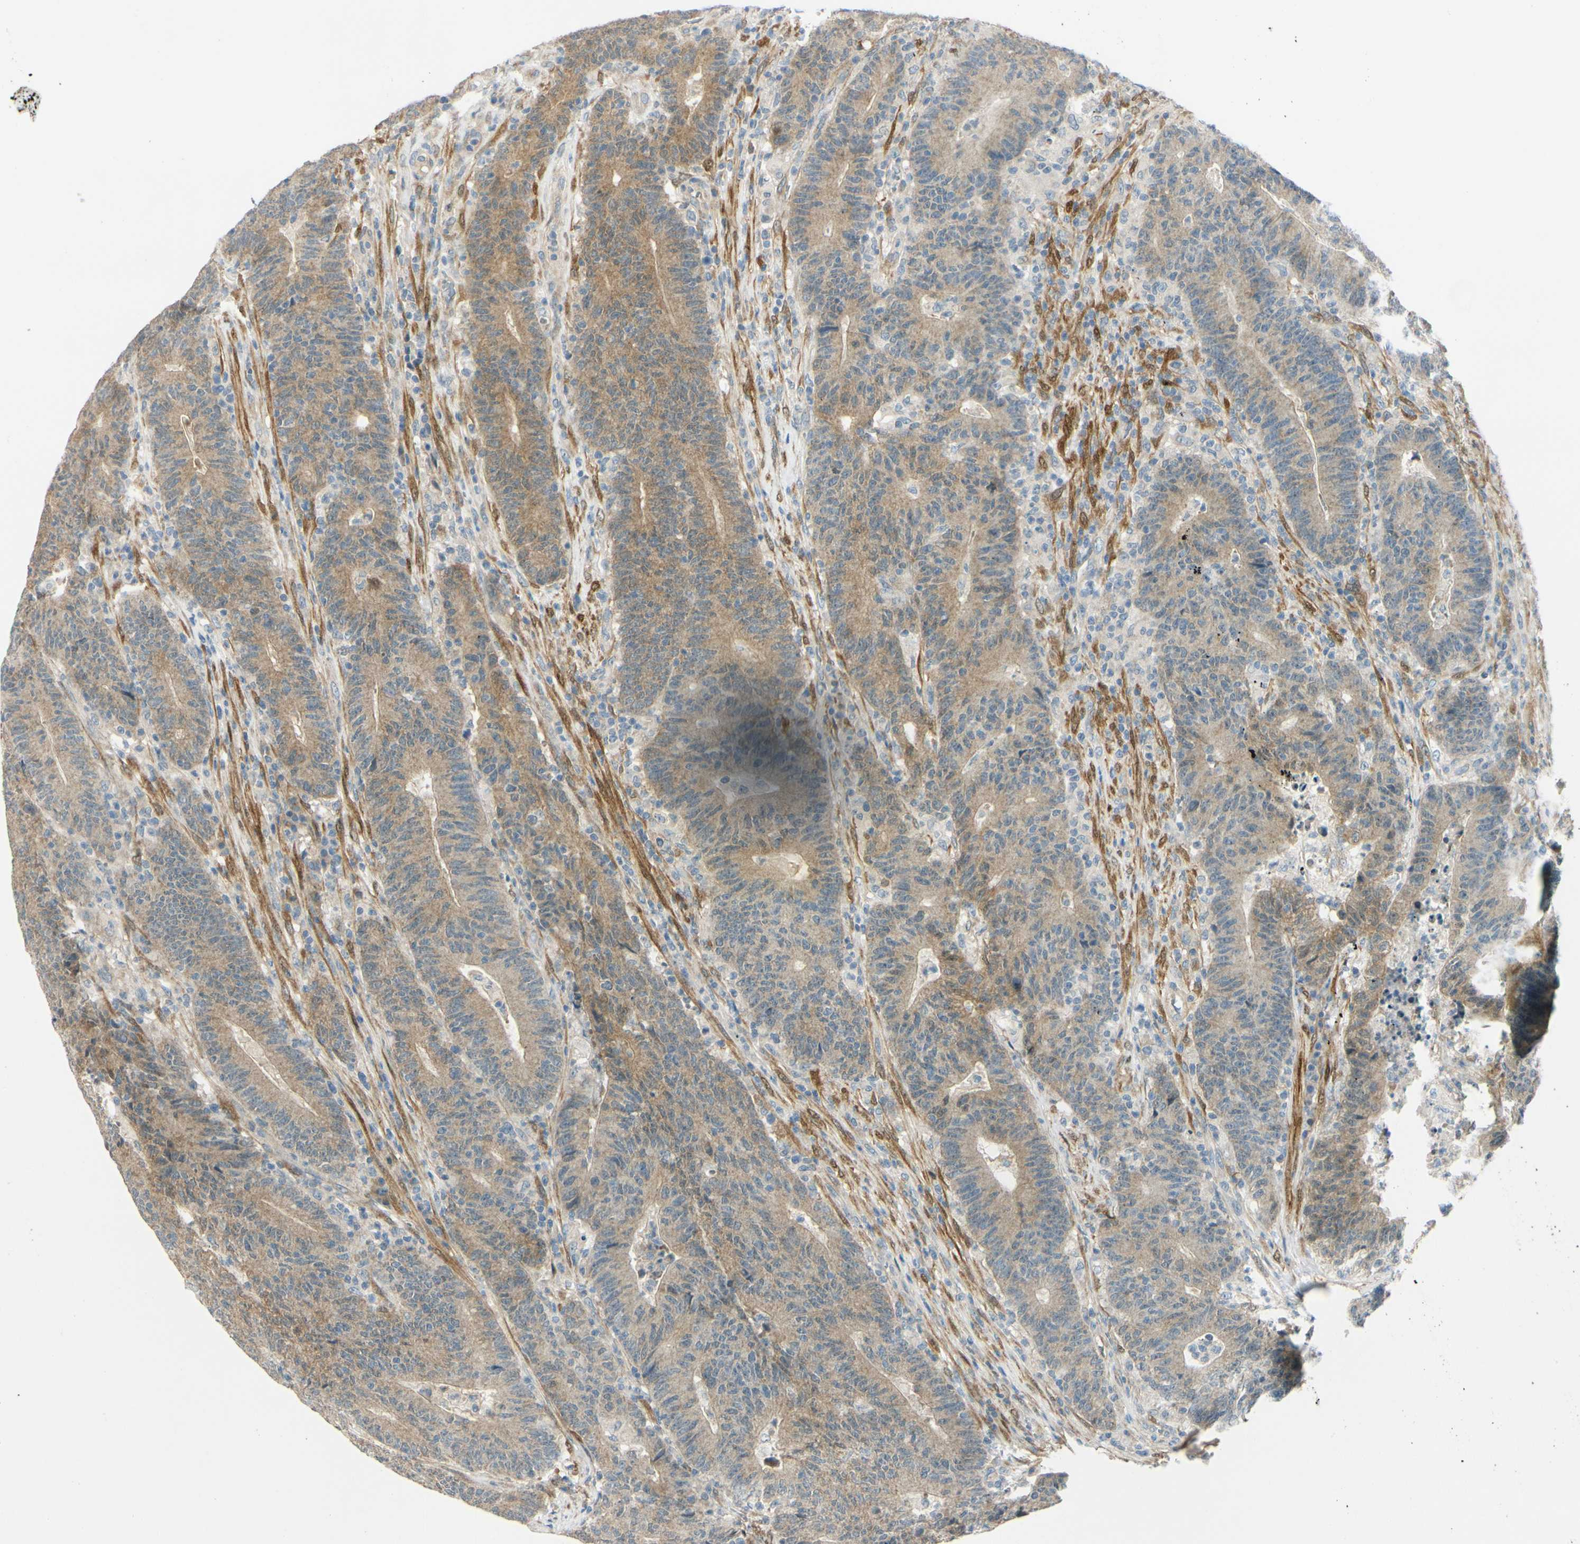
{"staining": {"intensity": "weak", "quantity": ">75%", "location": "cytoplasmic/membranous"}, "tissue": "colorectal cancer", "cell_type": "Tumor cells", "image_type": "cancer", "snomed": [{"axis": "morphology", "description": "Normal tissue, NOS"}, {"axis": "morphology", "description": "Adenocarcinoma, NOS"}, {"axis": "topography", "description": "Colon"}], "caption": "Immunohistochemical staining of human colorectal adenocarcinoma reveals low levels of weak cytoplasmic/membranous protein expression in about >75% of tumor cells.", "gene": "FHL2", "patient": {"sex": "female", "age": 75}}